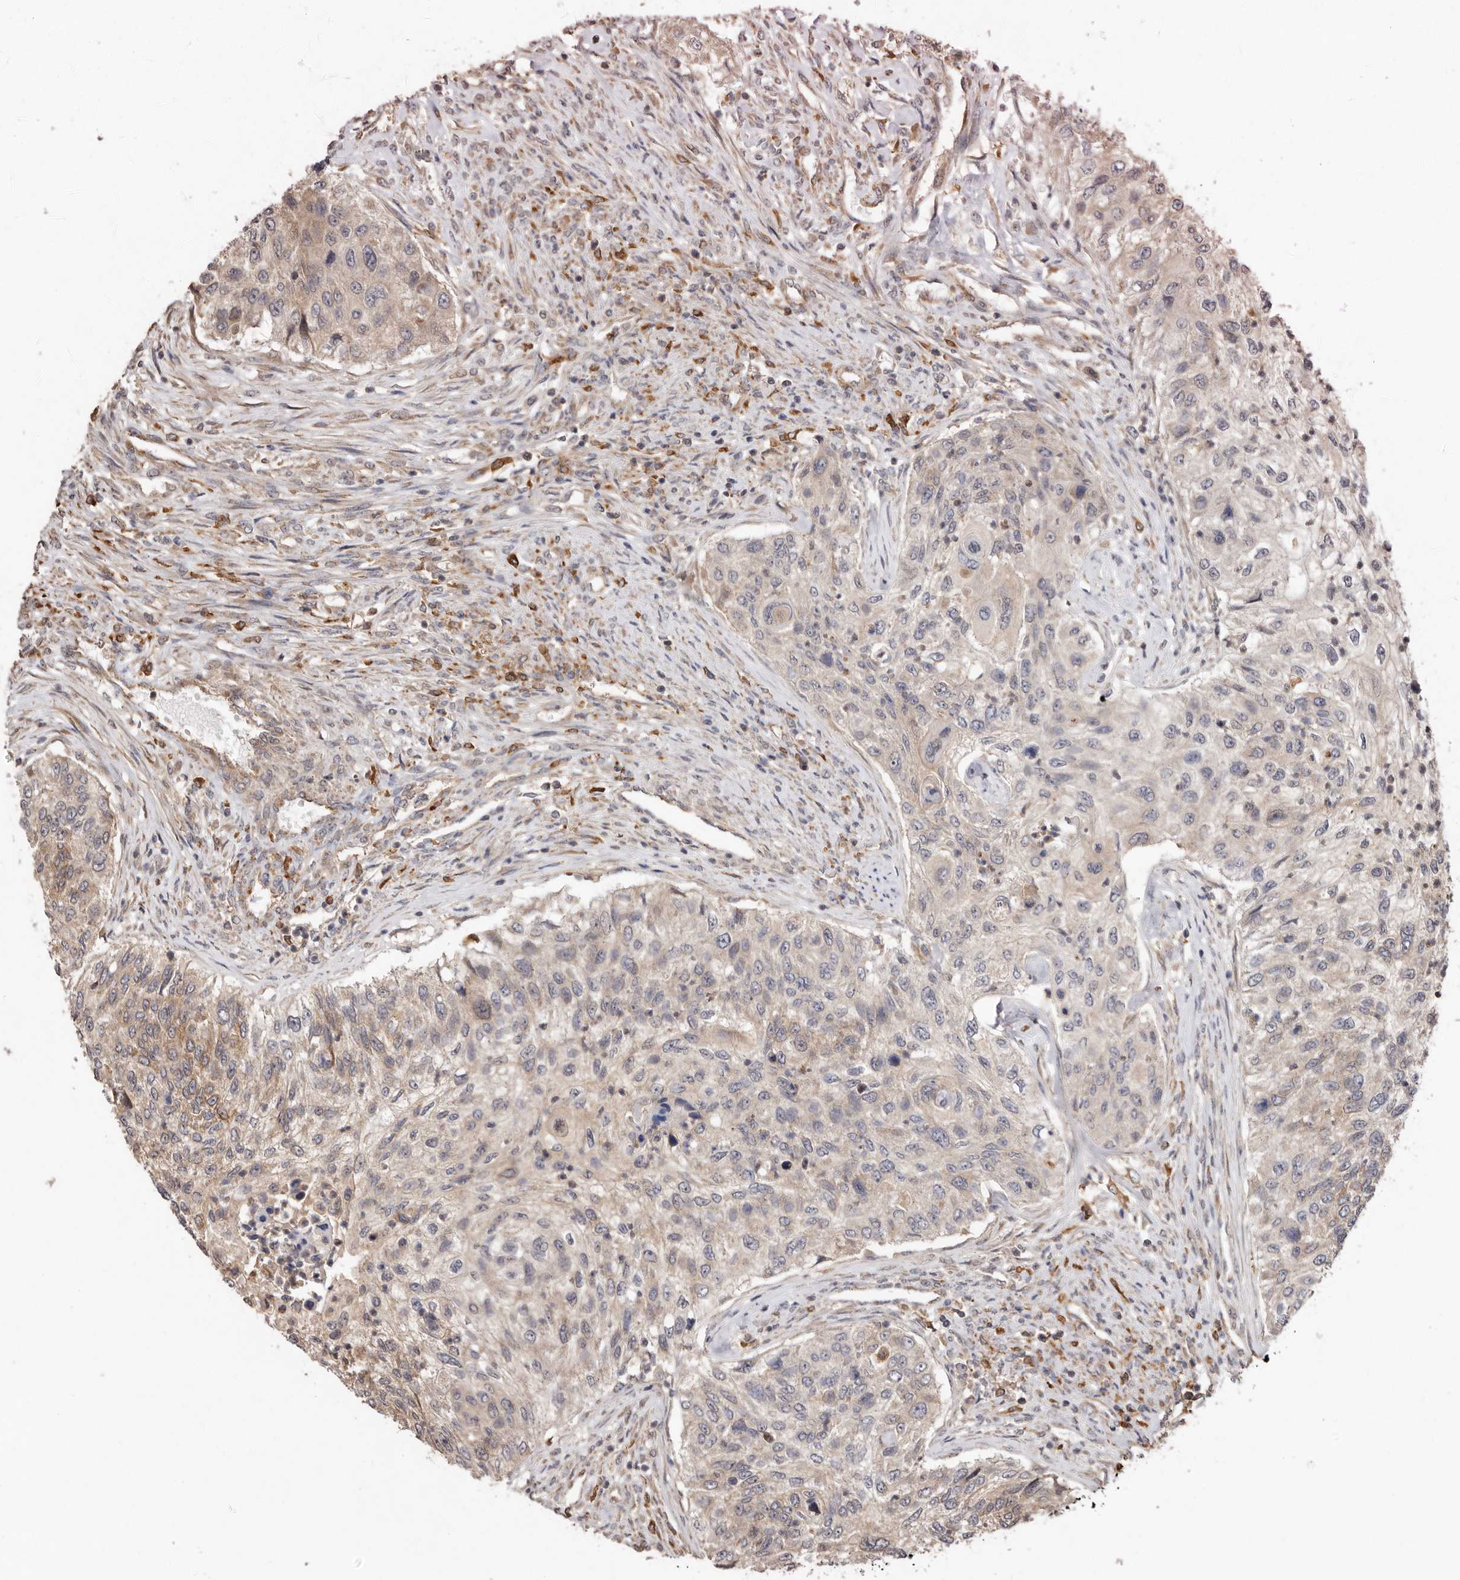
{"staining": {"intensity": "moderate", "quantity": "<25%", "location": "cytoplasmic/membranous"}, "tissue": "urothelial cancer", "cell_type": "Tumor cells", "image_type": "cancer", "snomed": [{"axis": "morphology", "description": "Urothelial carcinoma, High grade"}, {"axis": "topography", "description": "Urinary bladder"}], "caption": "Protein analysis of urothelial cancer tissue shows moderate cytoplasmic/membranous expression in about <25% of tumor cells.", "gene": "RSPO2", "patient": {"sex": "female", "age": 60}}